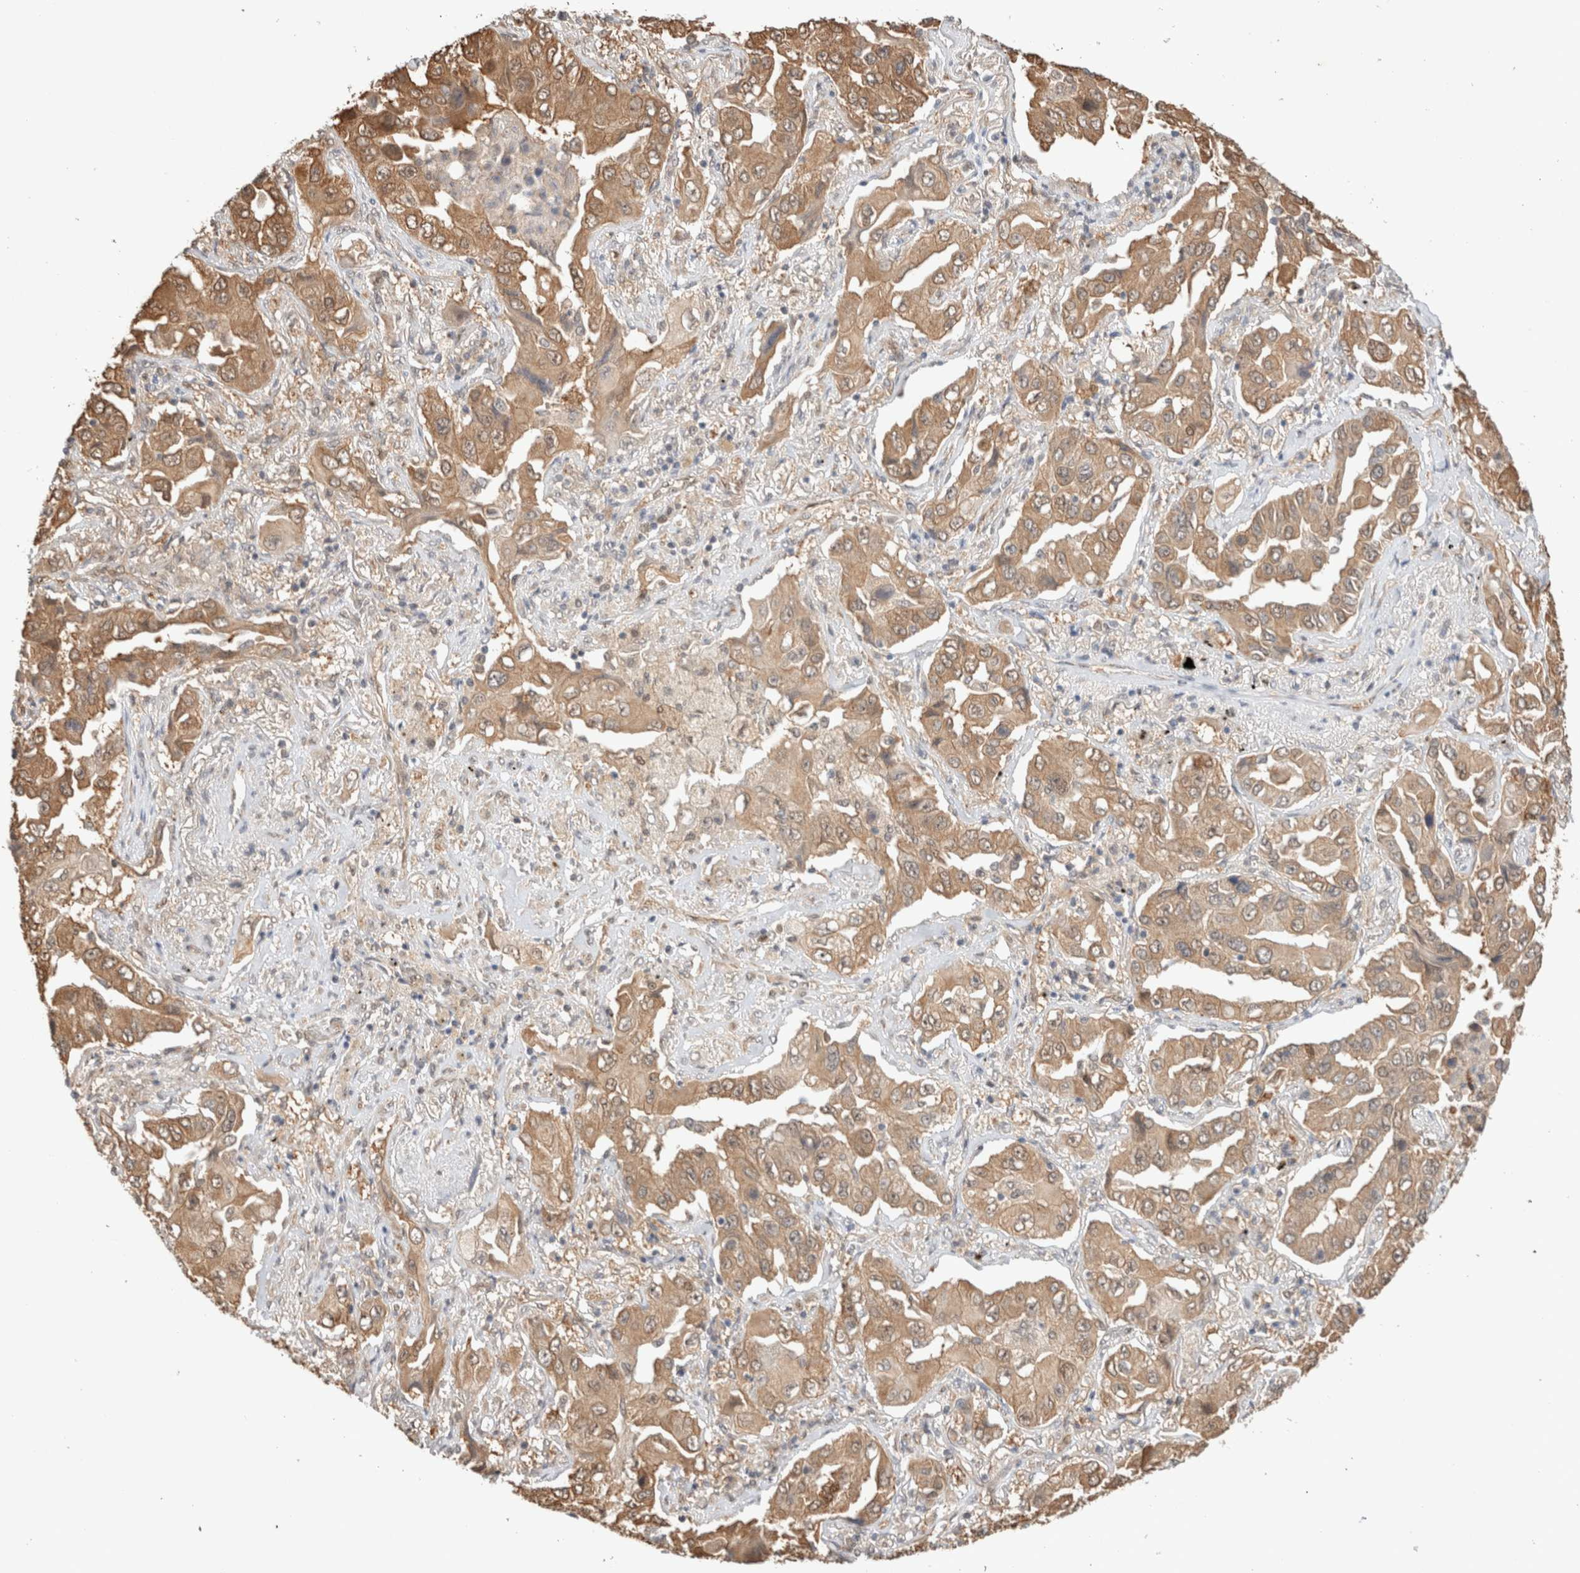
{"staining": {"intensity": "moderate", "quantity": ">75%", "location": "cytoplasmic/membranous"}, "tissue": "lung cancer", "cell_type": "Tumor cells", "image_type": "cancer", "snomed": [{"axis": "morphology", "description": "Adenocarcinoma, NOS"}, {"axis": "topography", "description": "Lung"}], "caption": "This is an image of IHC staining of lung cancer (adenocarcinoma), which shows moderate expression in the cytoplasmic/membranous of tumor cells.", "gene": "CA13", "patient": {"sex": "female", "age": 65}}